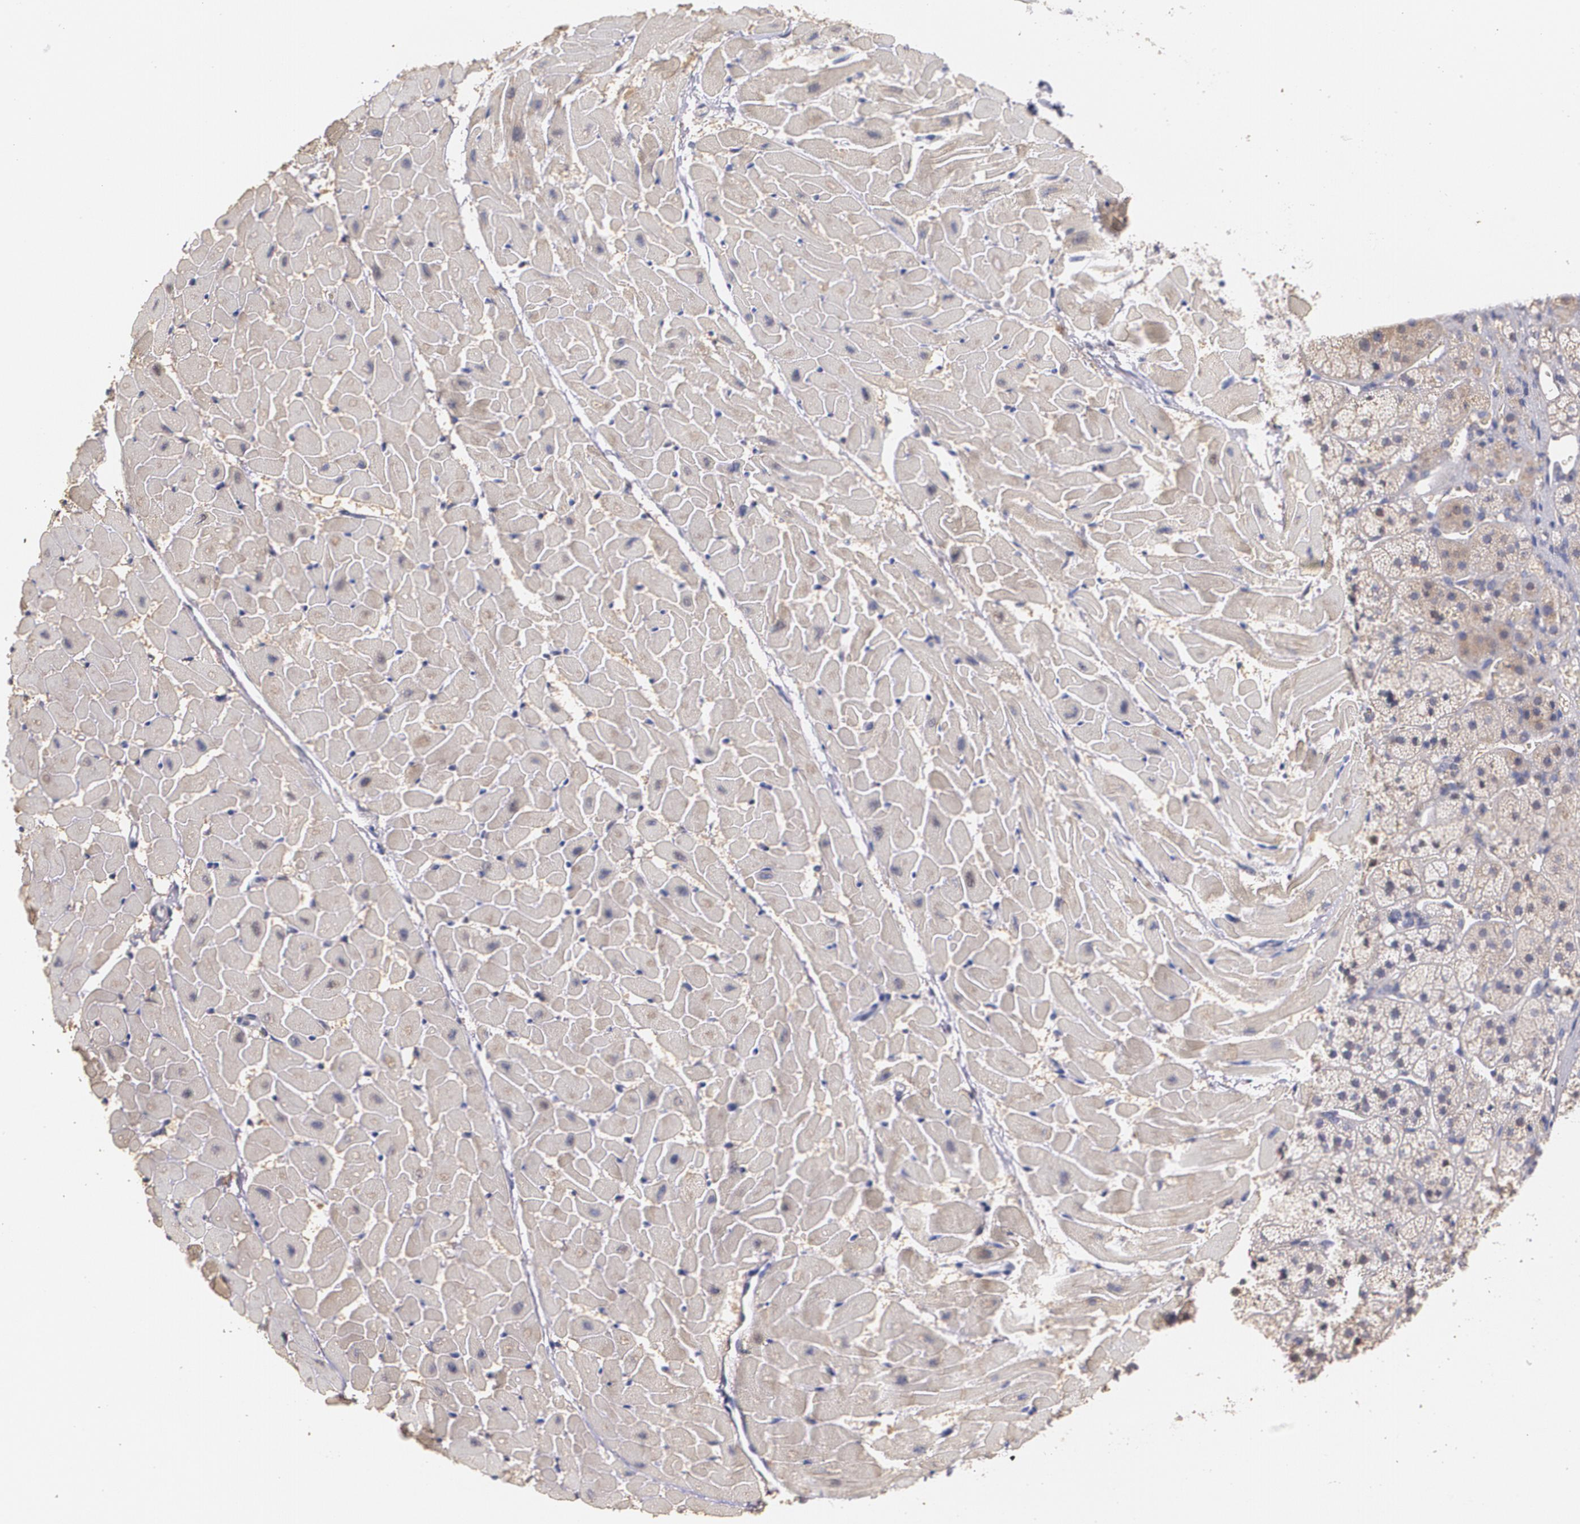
{"staining": {"intensity": "weak", "quantity": "<25%", "location": "cytoplasmic/membranous"}, "tissue": "heart muscle", "cell_type": "Cardiomyocytes", "image_type": "normal", "snomed": [{"axis": "morphology", "description": "Normal tissue, NOS"}, {"axis": "topography", "description": "Heart"}], "caption": "Protein analysis of normal heart muscle demonstrates no significant staining in cardiomyocytes. The staining was performed using DAB (3,3'-diaminobenzidine) to visualize the protein expression in brown, while the nuclei were stained in blue with hematoxylin (Magnification: 20x).", "gene": "AMBP", "patient": {"sex": "female", "age": 19}}